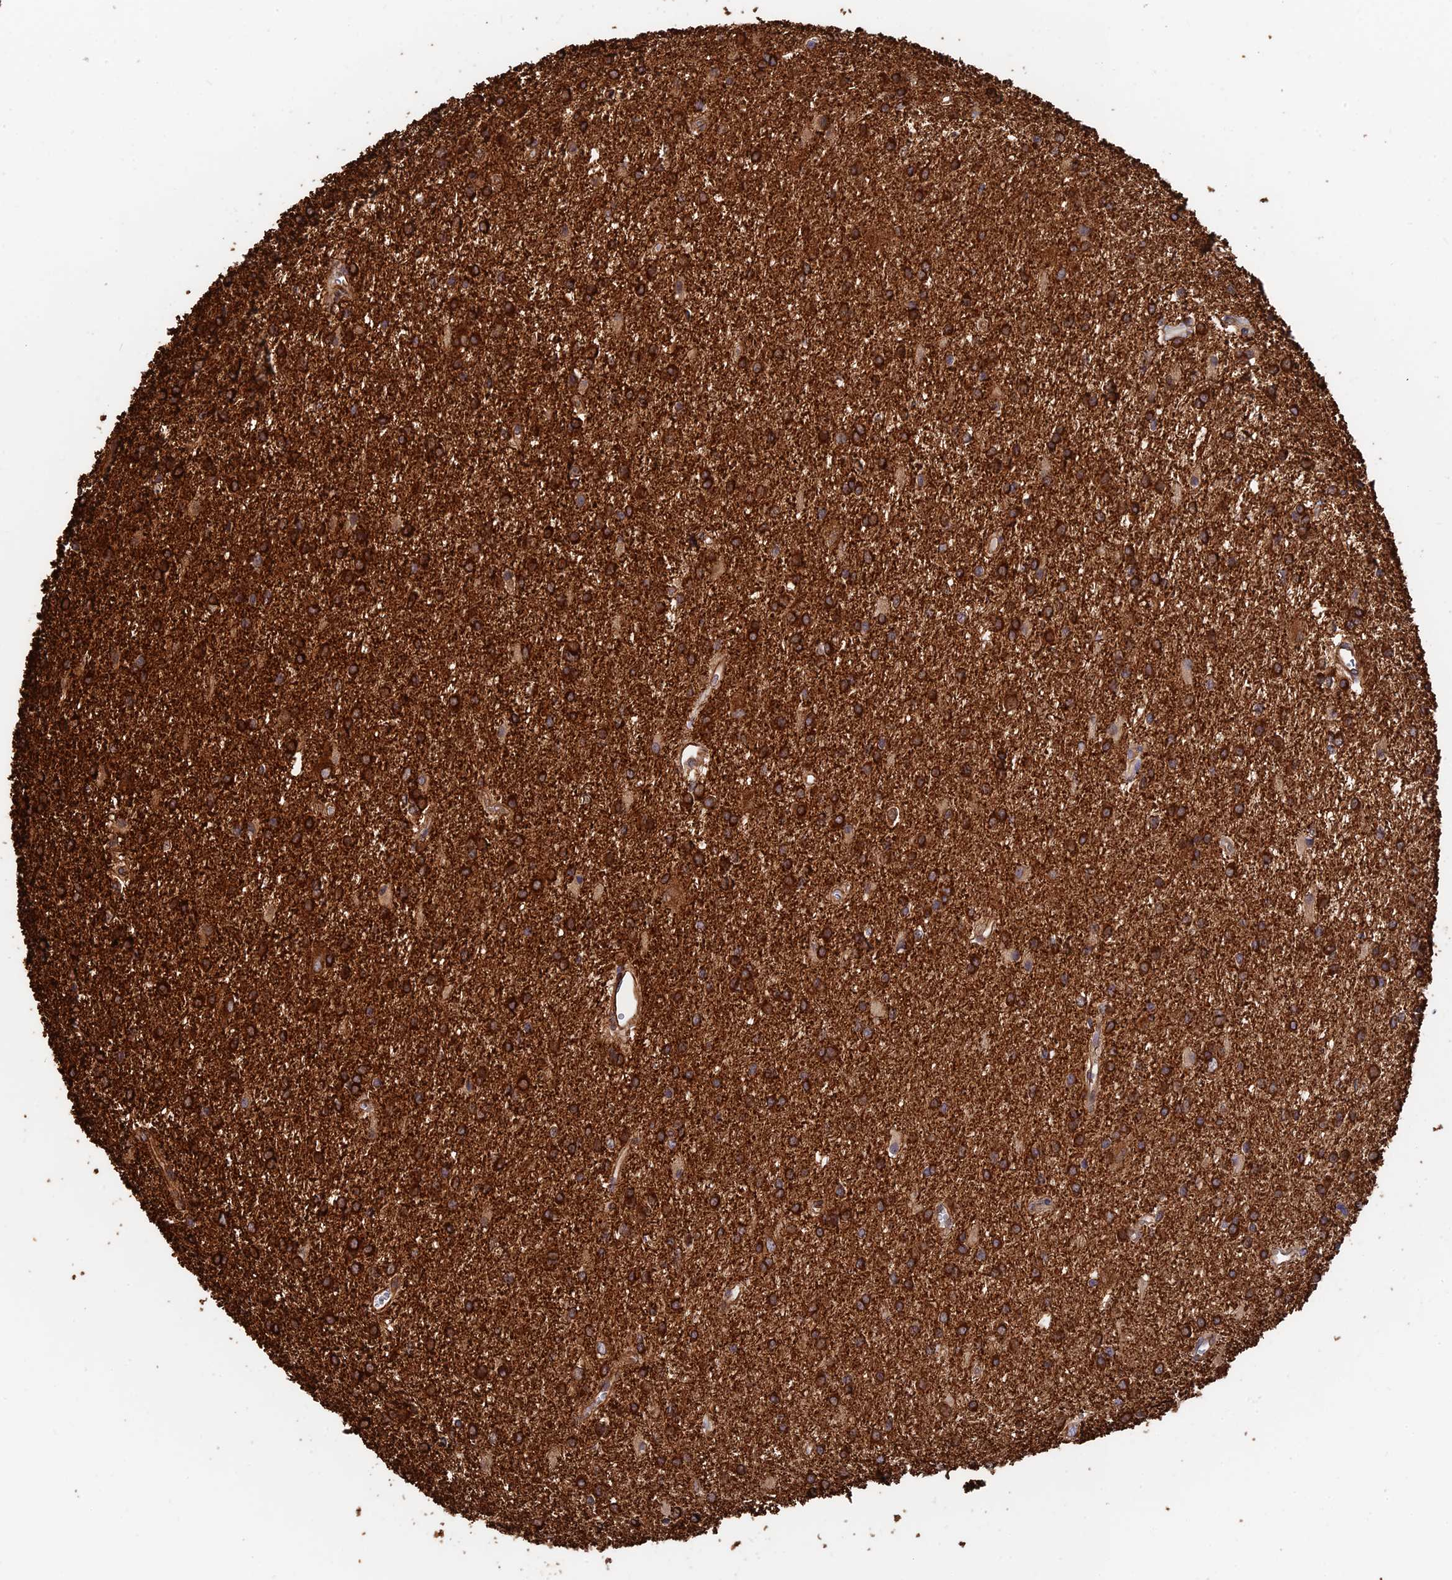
{"staining": {"intensity": "strong", "quantity": ">75%", "location": "cytoplasmic/membranous"}, "tissue": "glioma", "cell_type": "Tumor cells", "image_type": "cancer", "snomed": [{"axis": "morphology", "description": "Glioma, malignant, High grade"}, {"axis": "topography", "description": "Brain"}], "caption": "Immunohistochemistry staining of malignant glioma (high-grade), which shows high levels of strong cytoplasmic/membranous staining in about >75% of tumor cells indicating strong cytoplasmic/membranous protein staining. The staining was performed using DAB (brown) for protein detection and nuclei were counterstained in hematoxylin (blue).", "gene": "WBP11", "patient": {"sex": "female", "age": 50}}